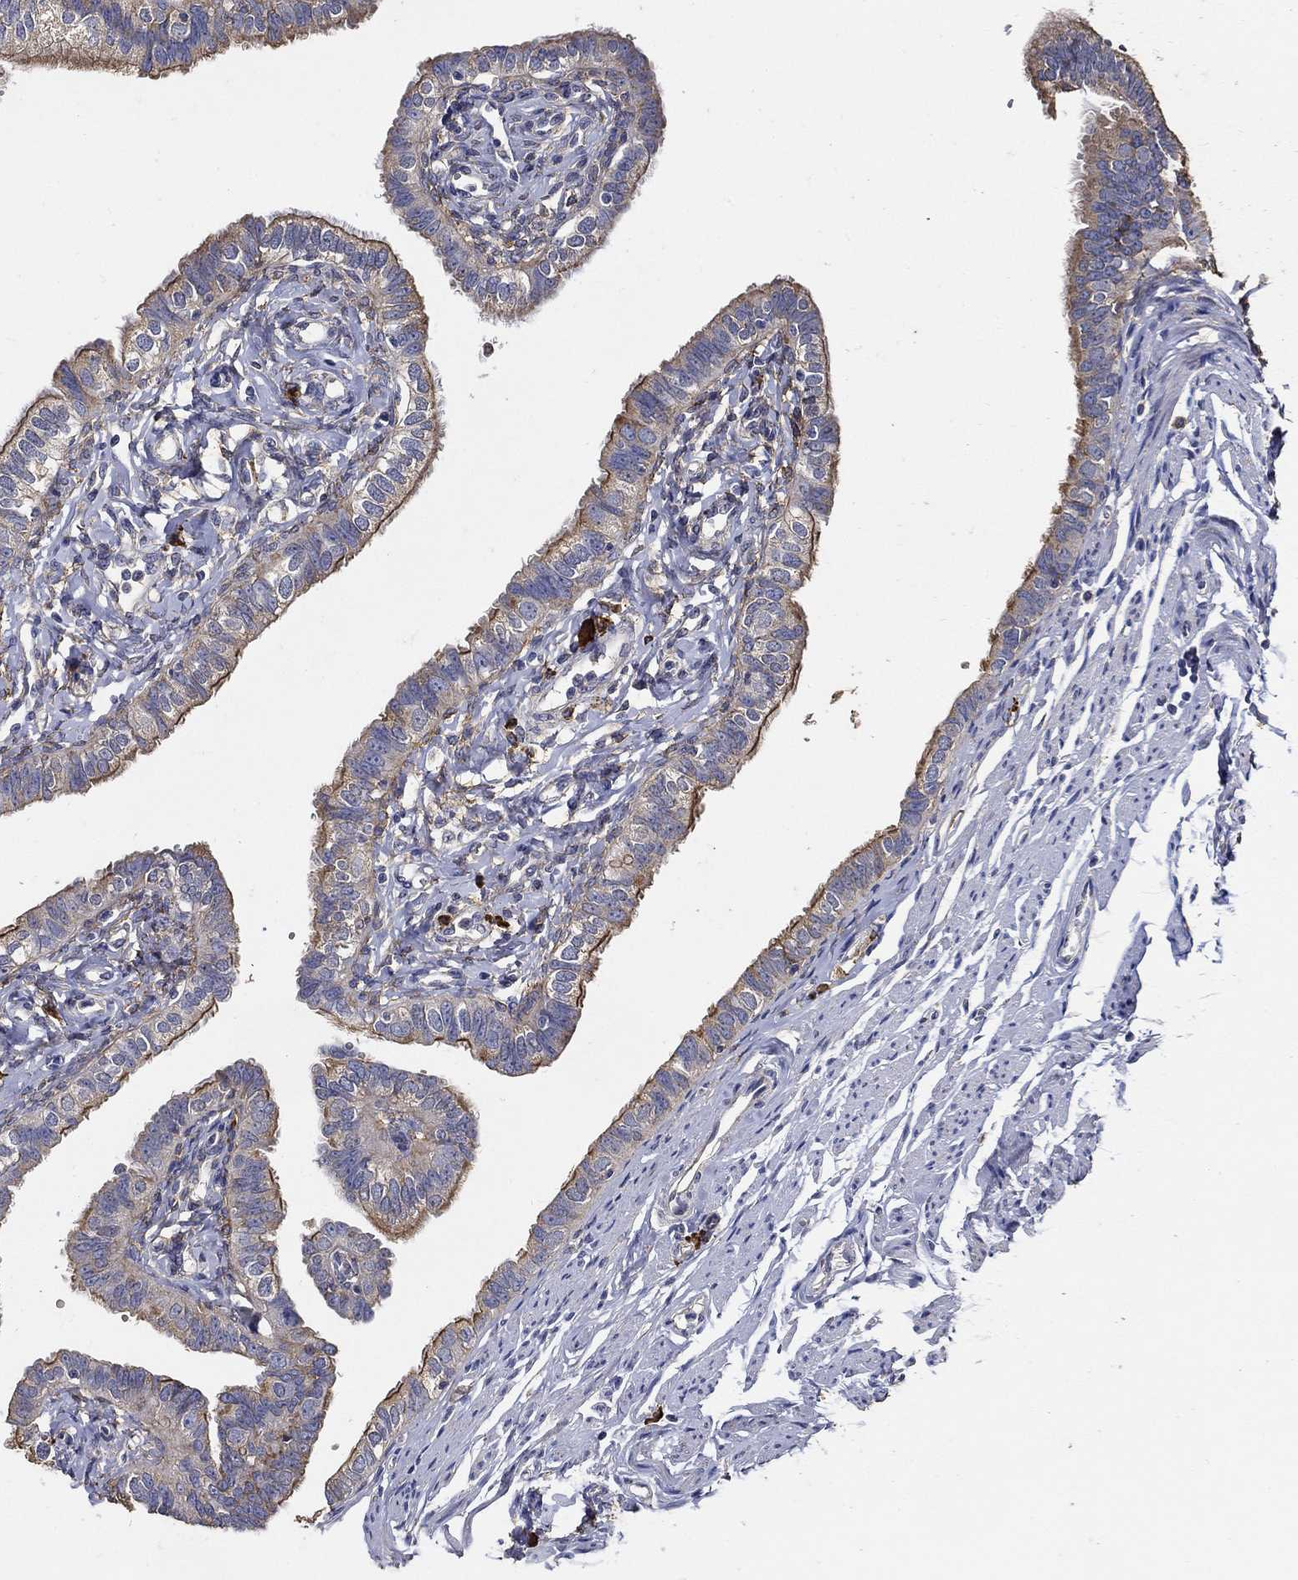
{"staining": {"intensity": "strong", "quantity": "25%-75%", "location": "cytoplasmic/membranous"}, "tissue": "fallopian tube", "cell_type": "Glandular cells", "image_type": "normal", "snomed": [{"axis": "morphology", "description": "Normal tissue, NOS"}, {"axis": "topography", "description": "Fallopian tube"}], "caption": "Fallopian tube stained for a protein displays strong cytoplasmic/membranous positivity in glandular cells.", "gene": "EMILIN3", "patient": {"sex": "female", "age": 54}}